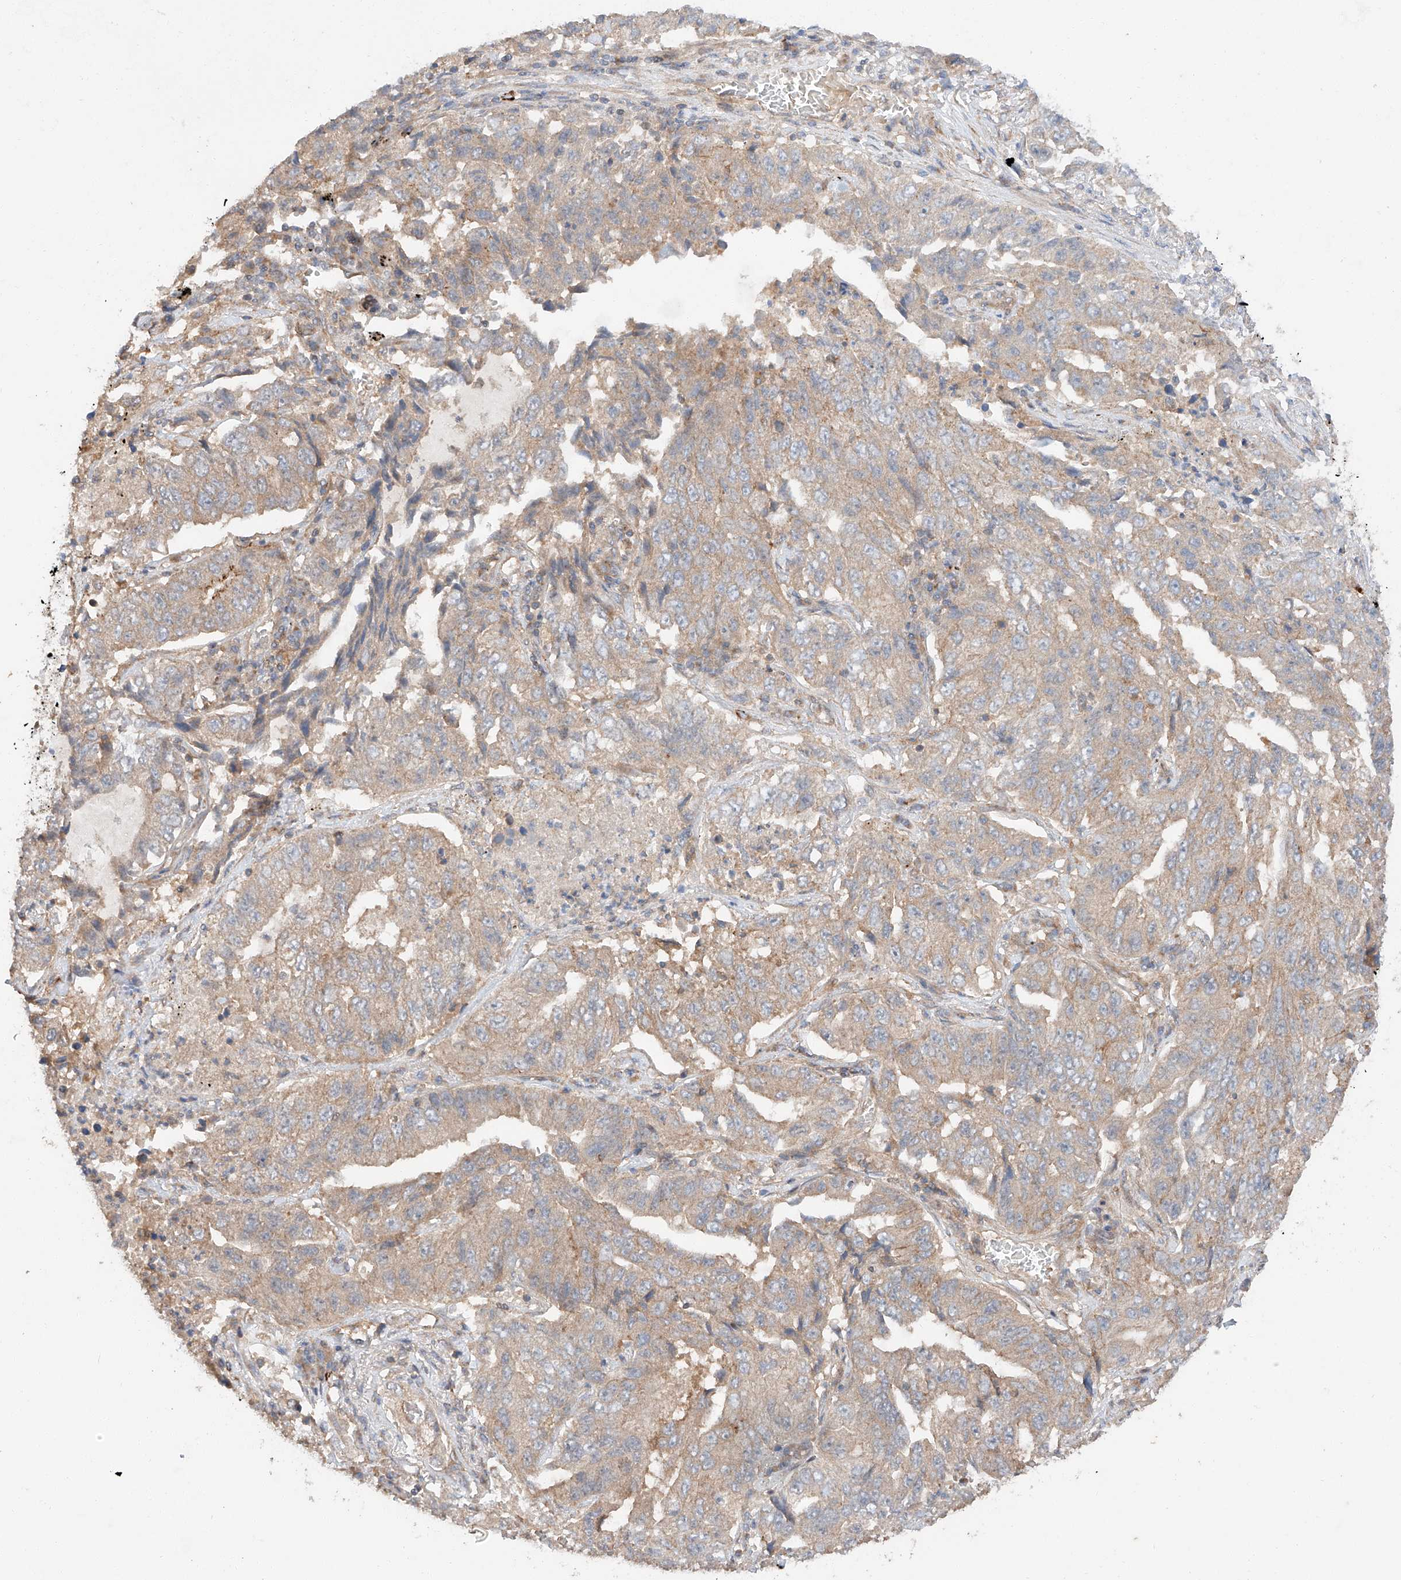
{"staining": {"intensity": "weak", "quantity": ">75%", "location": "cytoplasmic/membranous"}, "tissue": "lung cancer", "cell_type": "Tumor cells", "image_type": "cancer", "snomed": [{"axis": "morphology", "description": "Adenocarcinoma, NOS"}, {"axis": "topography", "description": "Lung"}], "caption": "A high-resolution photomicrograph shows immunohistochemistry staining of adenocarcinoma (lung), which shows weak cytoplasmic/membranous expression in approximately >75% of tumor cells.", "gene": "XPNPEP1", "patient": {"sex": "female", "age": 51}}